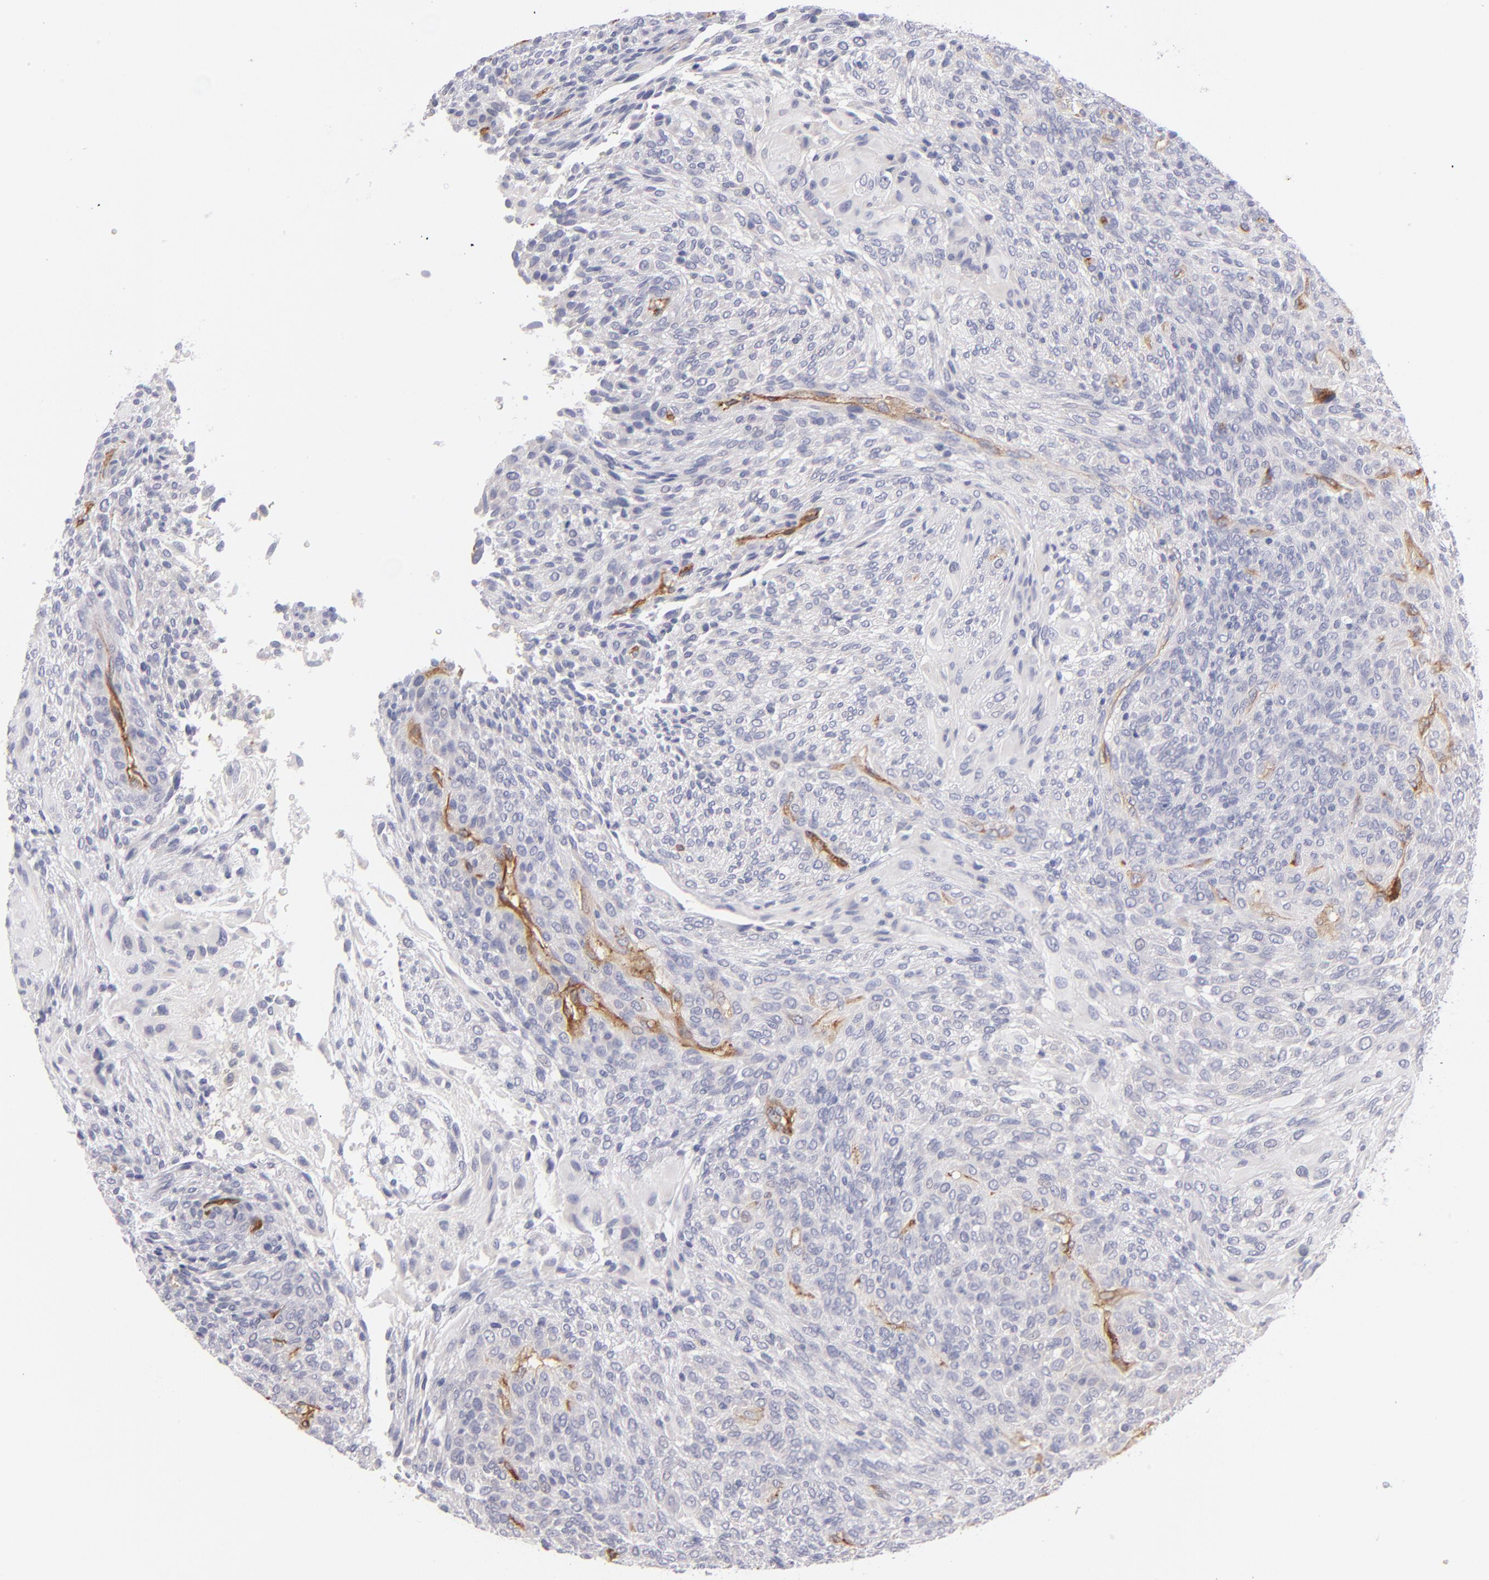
{"staining": {"intensity": "negative", "quantity": "none", "location": "none"}, "tissue": "glioma", "cell_type": "Tumor cells", "image_type": "cancer", "snomed": [{"axis": "morphology", "description": "Glioma, malignant, High grade"}, {"axis": "topography", "description": "Cerebral cortex"}], "caption": "Tumor cells show no significant staining in glioma.", "gene": "PLVAP", "patient": {"sex": "female", "age": 55}}